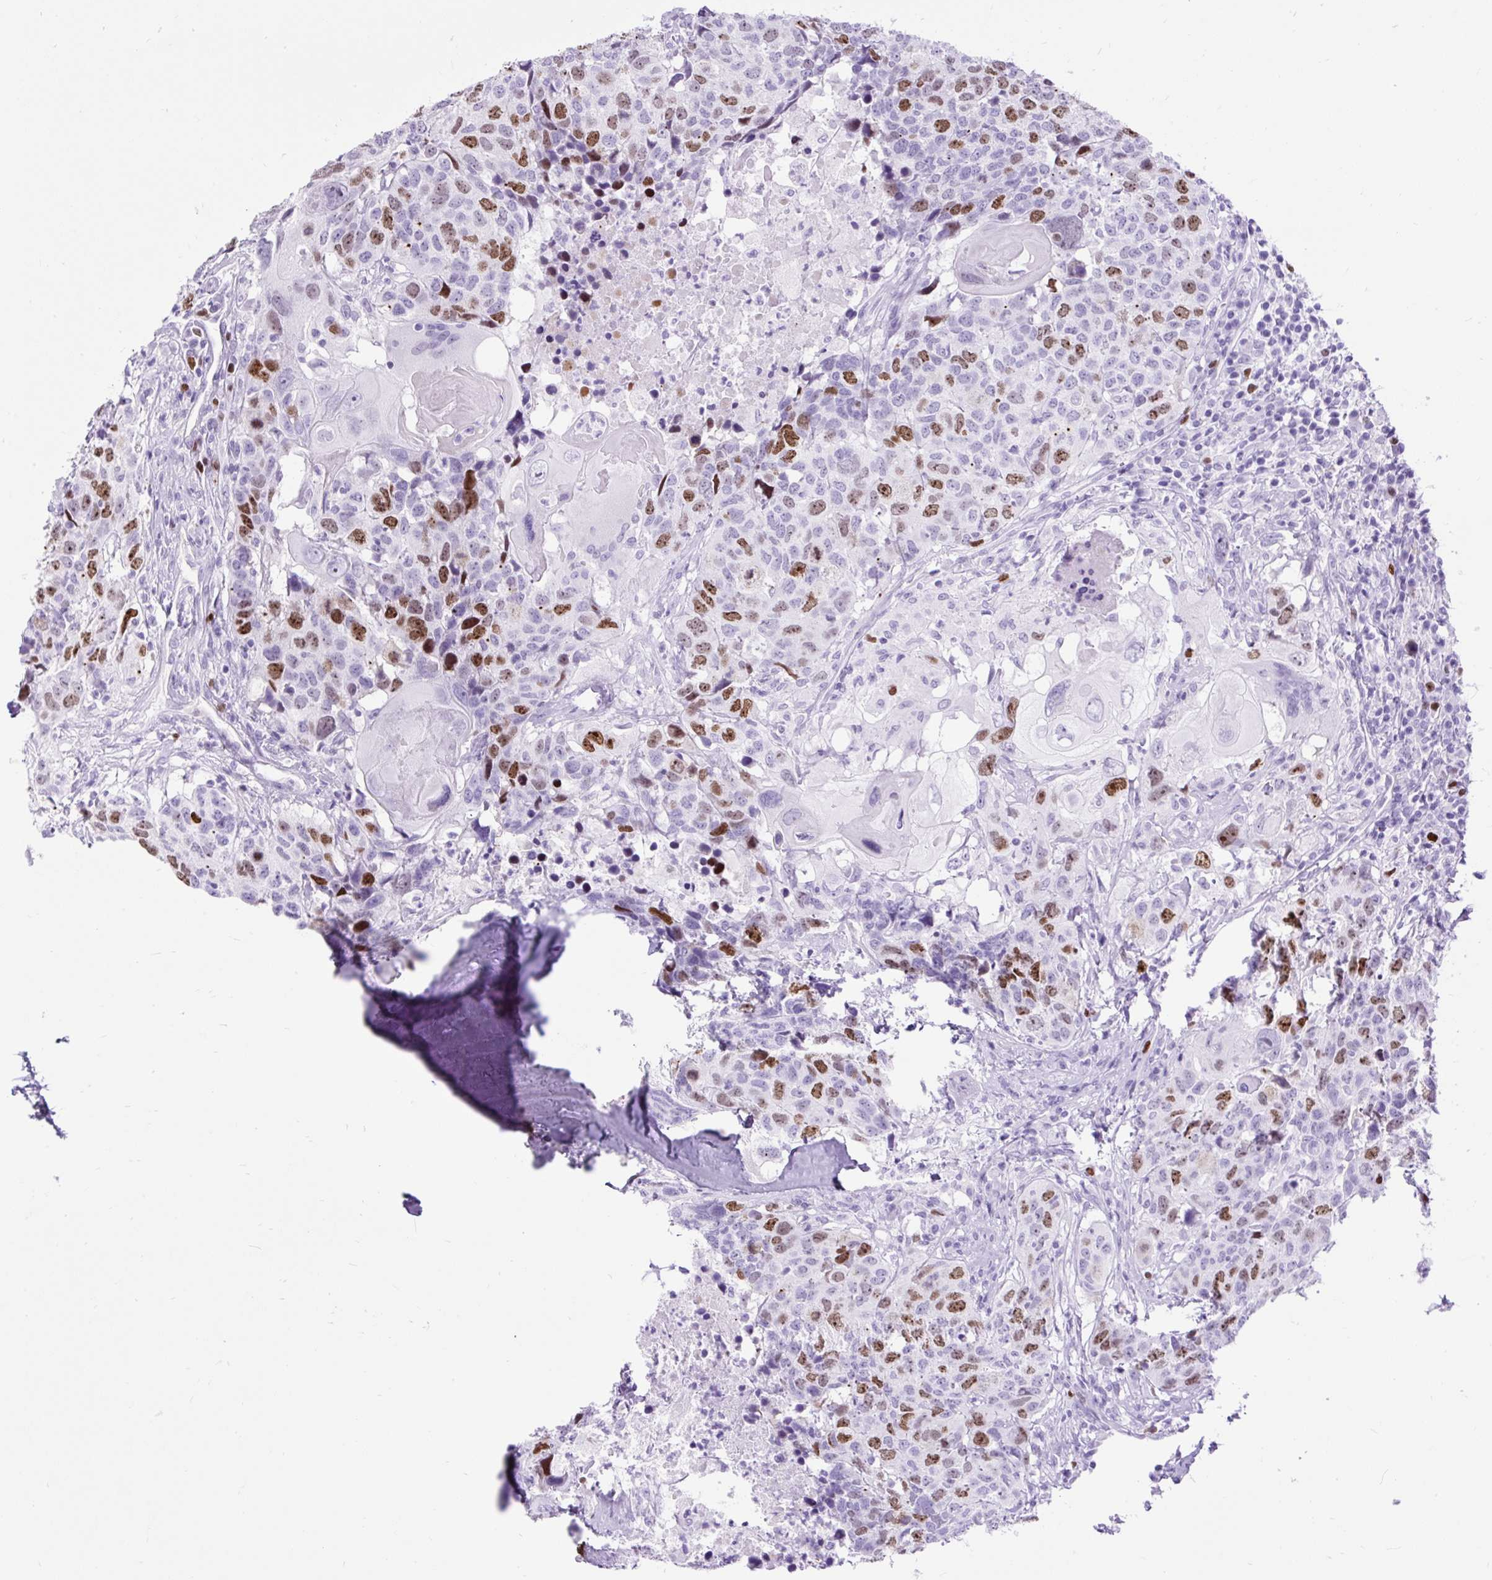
{"staining": {"intensity": "strong", "quantity": "25%-75%", "location": "nuclear"}, "tissue": "head and neck cancer", "cell_type": "Tumor cells", "image_type": "cancer", "snomed": [{"axis": "morphology", "description": "Normal tissue, NOS"}, {"axis": "morphology", "description": "Squamous cell carcinoma, NOS"}, {"axis": "topography", "description": "Skeletal muscle"}, {"axis": "topography", "description": "Vascular tissue"}, {"axis": "topography", "description": "Peripheral nerve tissue"}, {"axis": "topography", "description": "Head-Neck"}], "caption": "A high amount of strong nuclear expression is identified in about 25%-75% of tumor cells in squamous cell carcinoma (head and neck) tissue.", "gene": "RACGAP1", "patient": {"sex": "male", "age": 66}}